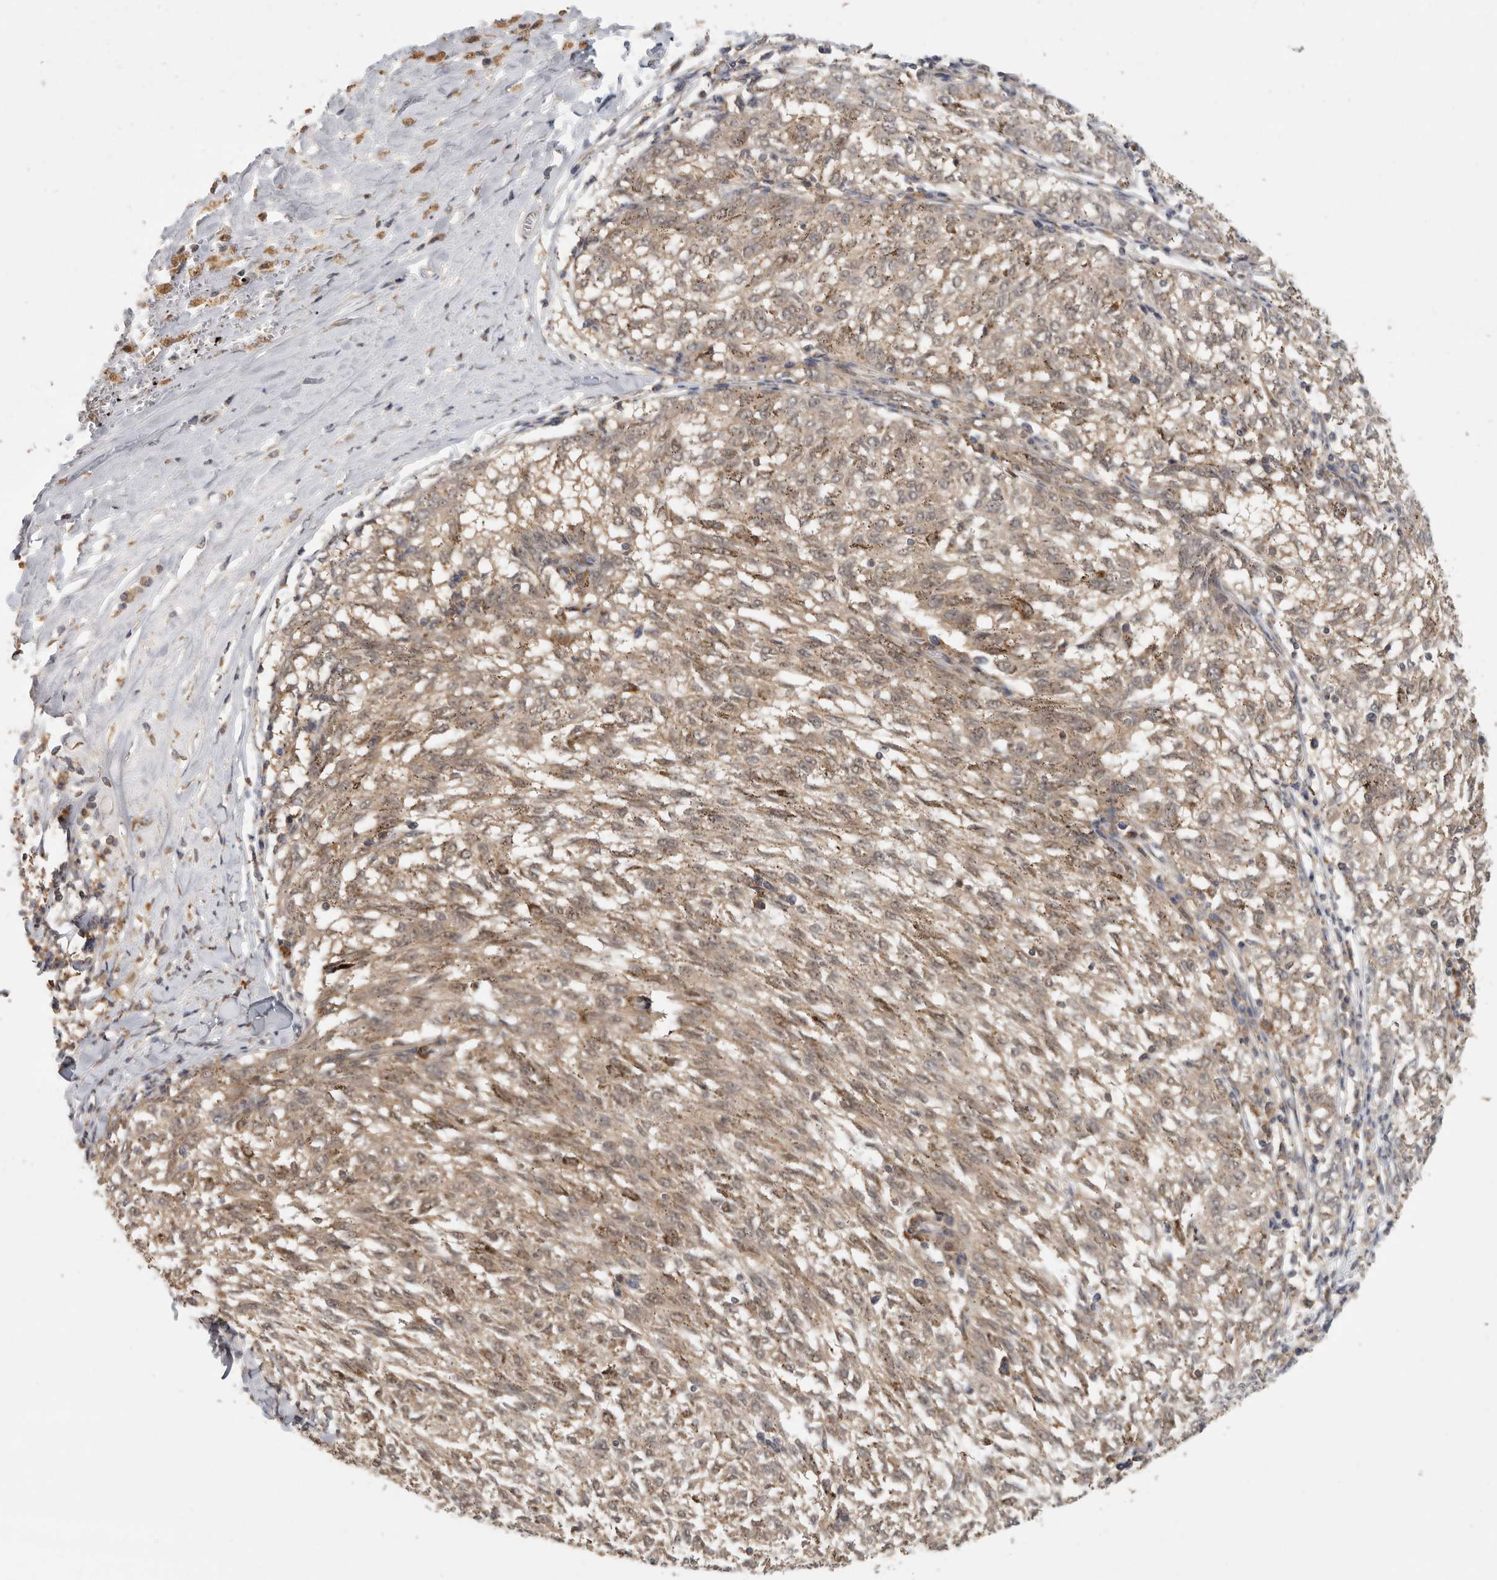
{"staining": {"intensity": "weak", "quantity": ">75%", "location": "cytoplasmic/membranous,nuclear"}, "tissue": "melanoma", "cell_type": "Tumor cells", "image_type": "cancer", "snomed": [{"axis": "morphology", "description": "Malignant melanoma, NOS"}, {"axis": "topography", "description": "Skin"}], "caption": "DAB immunohistochemical staining of melanoma shows weak cytoplasmic/membranous and nuclear protein positivity in approximately >75% of tumor cells.", "gene": "CCT8", "patient": {"sex": "female", "age": 72}}